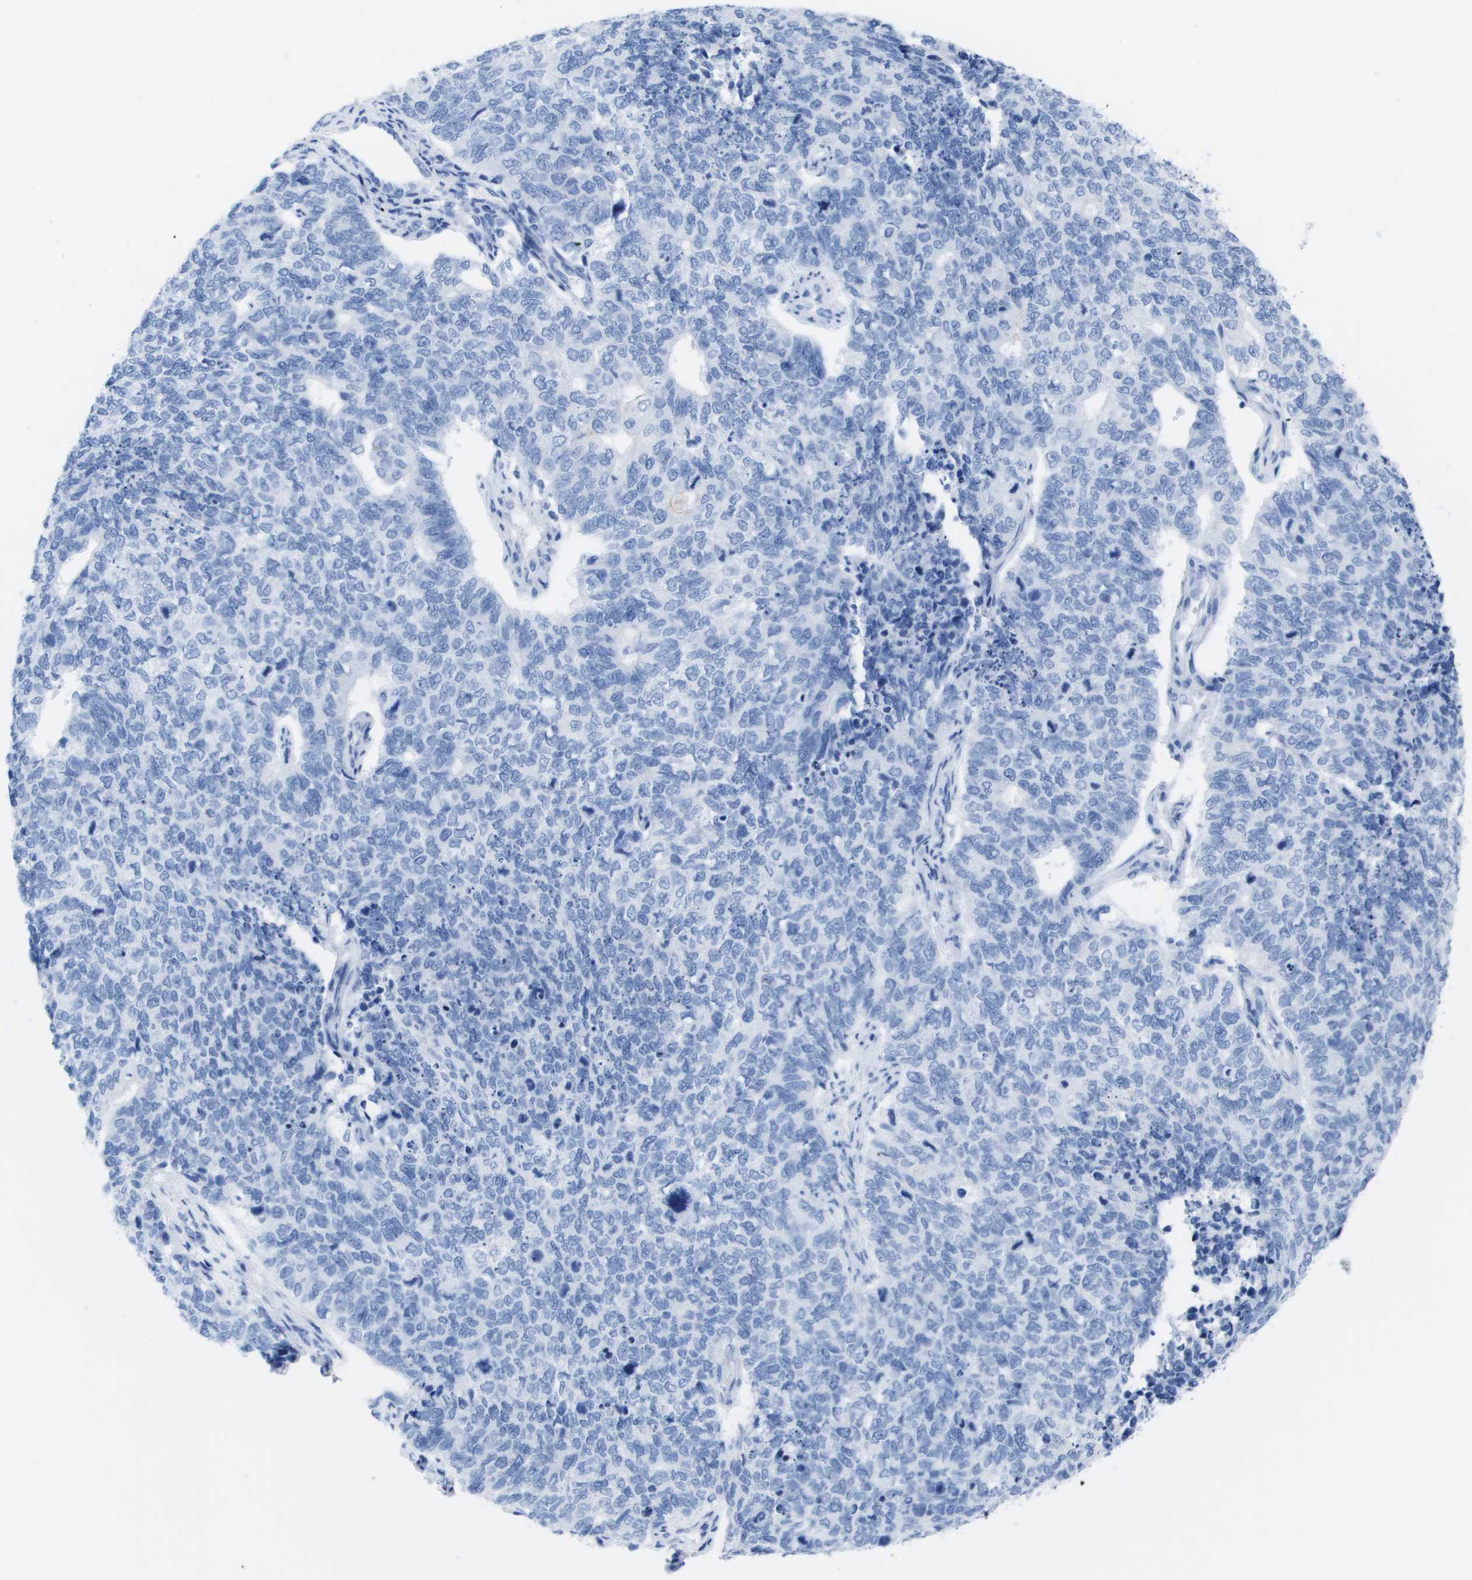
{"staining": {"intensity": "negative", "quantity": "none", "location": "none"}, "tissue": "cervical cancer", "cell_type": "Tumor cells", "image_type": "cancer", "snomed": [{"axis": "morphology", "description": "Squamous cell carcinoma, NOS"}, {"axis": "topography", "description": "Cervix"}], "caption": "Cervical squamous cell carcinoma stained for a protein using immunohistochemistry reveals no positivity tumor cells.", "gene": "KCNA3", "patient": {"sex": "female", "age": 63}}